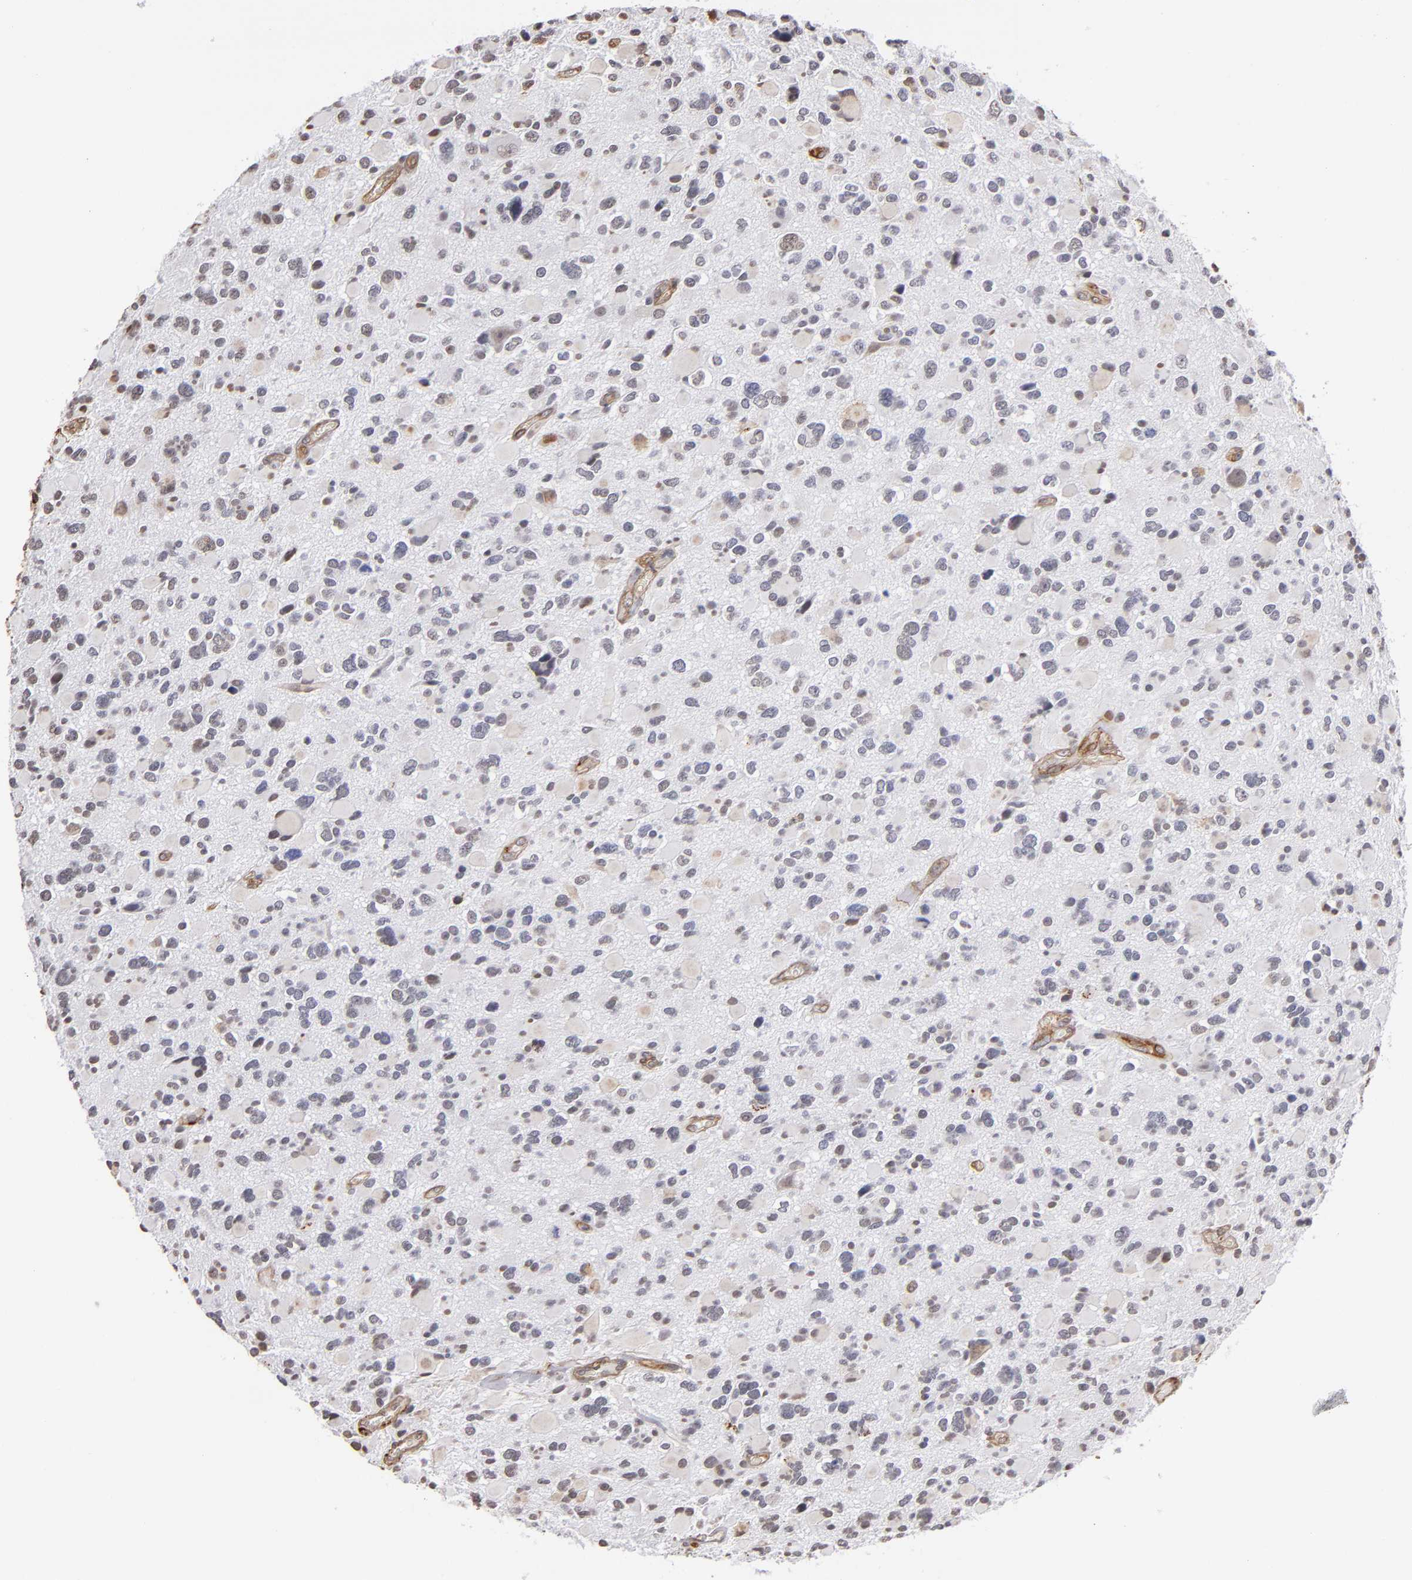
{"staining": {"intensity": "negative", "quantity": "none", "location": "none"}, "tissue": "glioma", "cell_type": "Tumor cells", "image_type": "cancer", "snomed": [{"axis": "morphology", "description": "Glioma, malignant, High grade"}, {"axis": "topography", "description": "Brain"}], "caption": "Micrograph shows no protein staining in tumor cells of high-grade glioma (malignant) tissue. The staining was performed using DAB (3,3'-diaminobenzidine) to visualize the protein expression in brown, while the nuclei were stained in blue with hematoxylin (Magnification: 20x).", "gene": "LAMC1", "patient": {"sex": "female", "age": 37}}